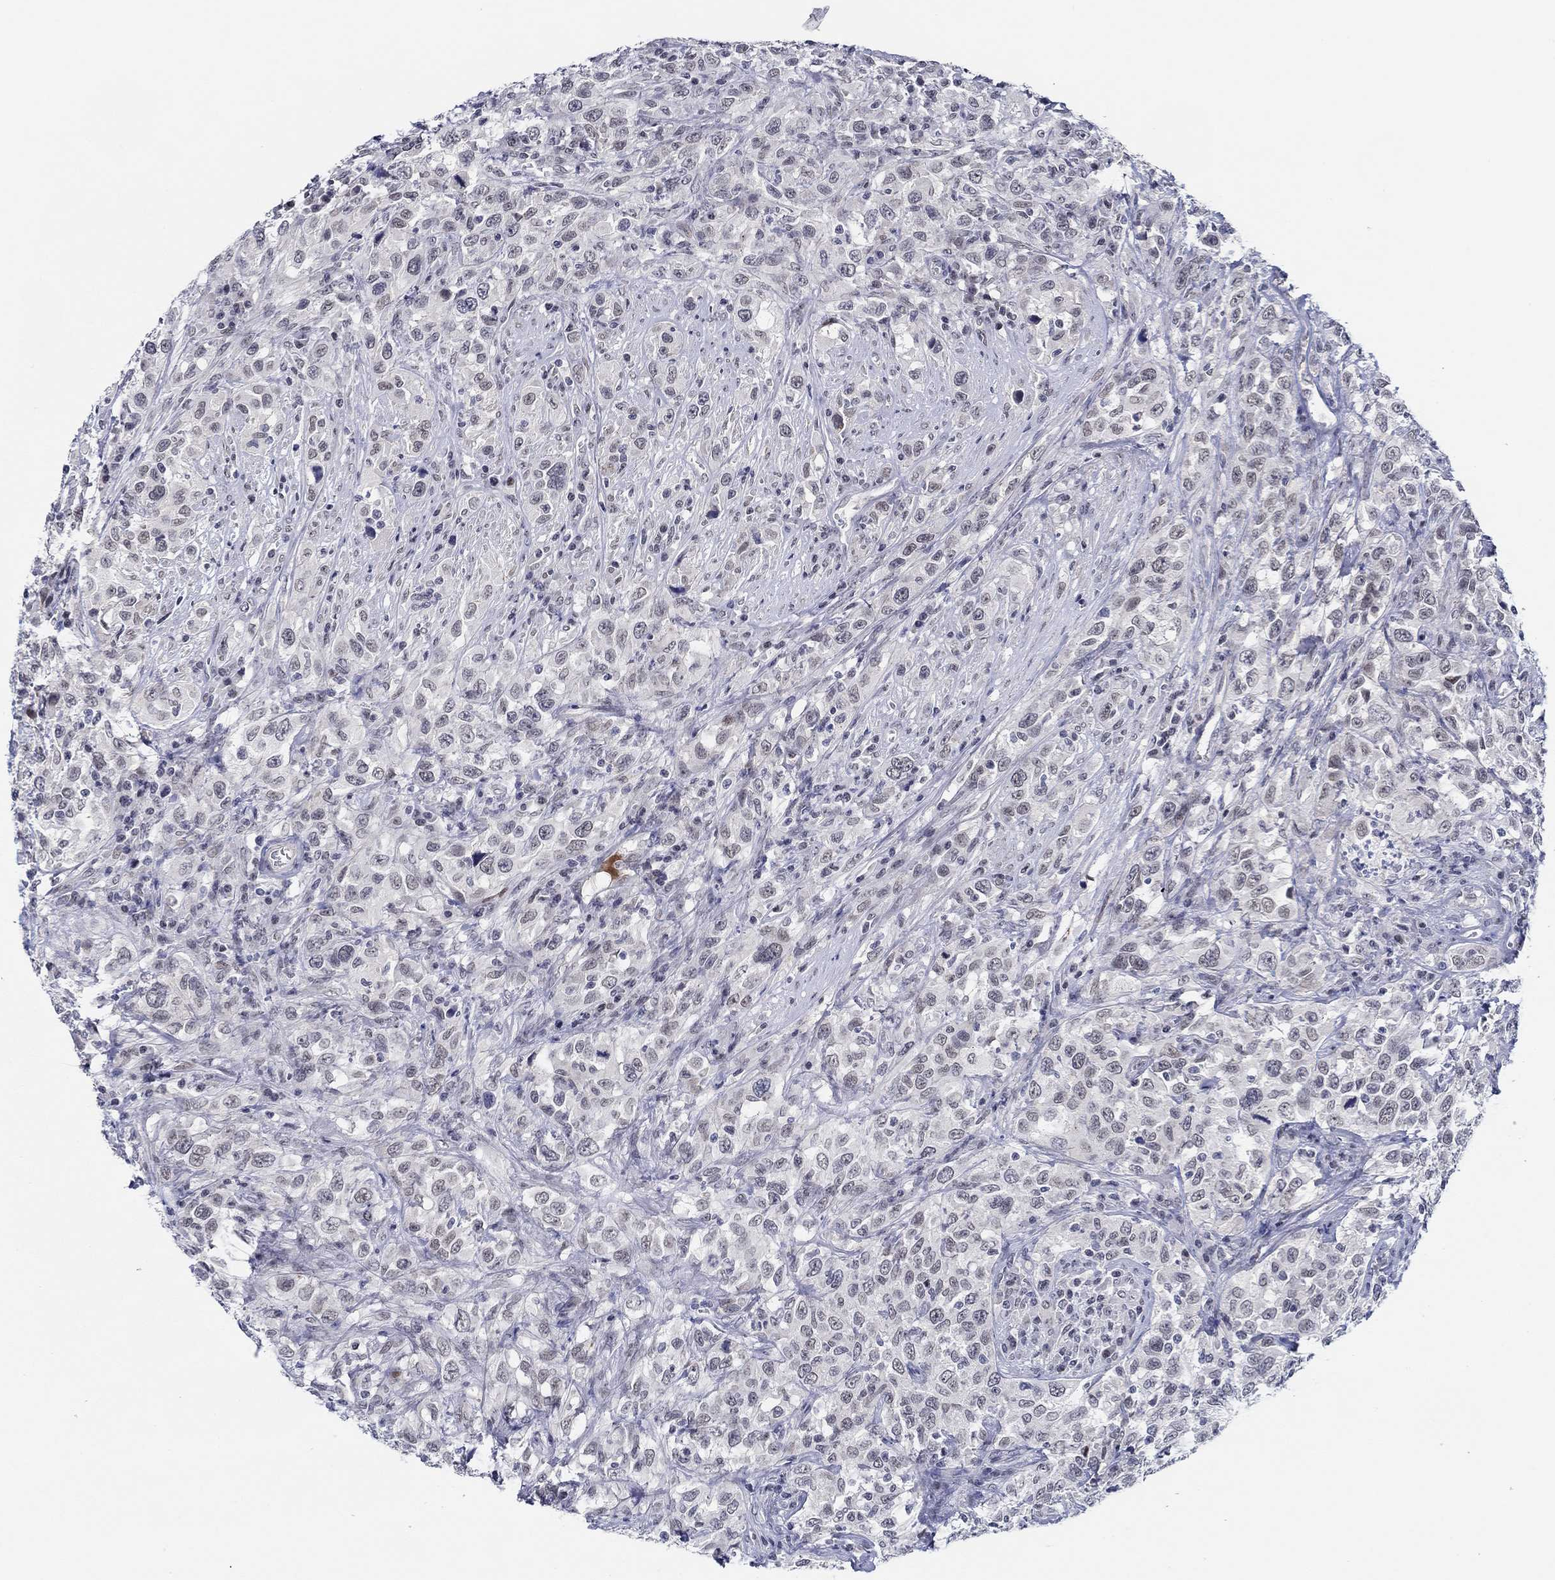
{"staining": {"intensity": "negative", "quantity": "none", "location": "none"}, "tissue": "urothelial cancer", "cell_type": "Tumor cells", "image_type": "cancer", "snomed": [{"axis": "morphology", "description": "Urothelial carcinoma, NOS"}, {"axis": "morphology", "description": "Urothelial carcinoma, High grade"}, {"axis": "topography", "description": "Urinary bladder"}], "caption": "A micrograph of urothelial cancer stained for a protein displays no brown staining in tumor cells. (Immunohistochemistry, brightfield microscopy, high magnification).", "gene": "SLC34A1", "patient": {"sex": "female", "age": 64}}